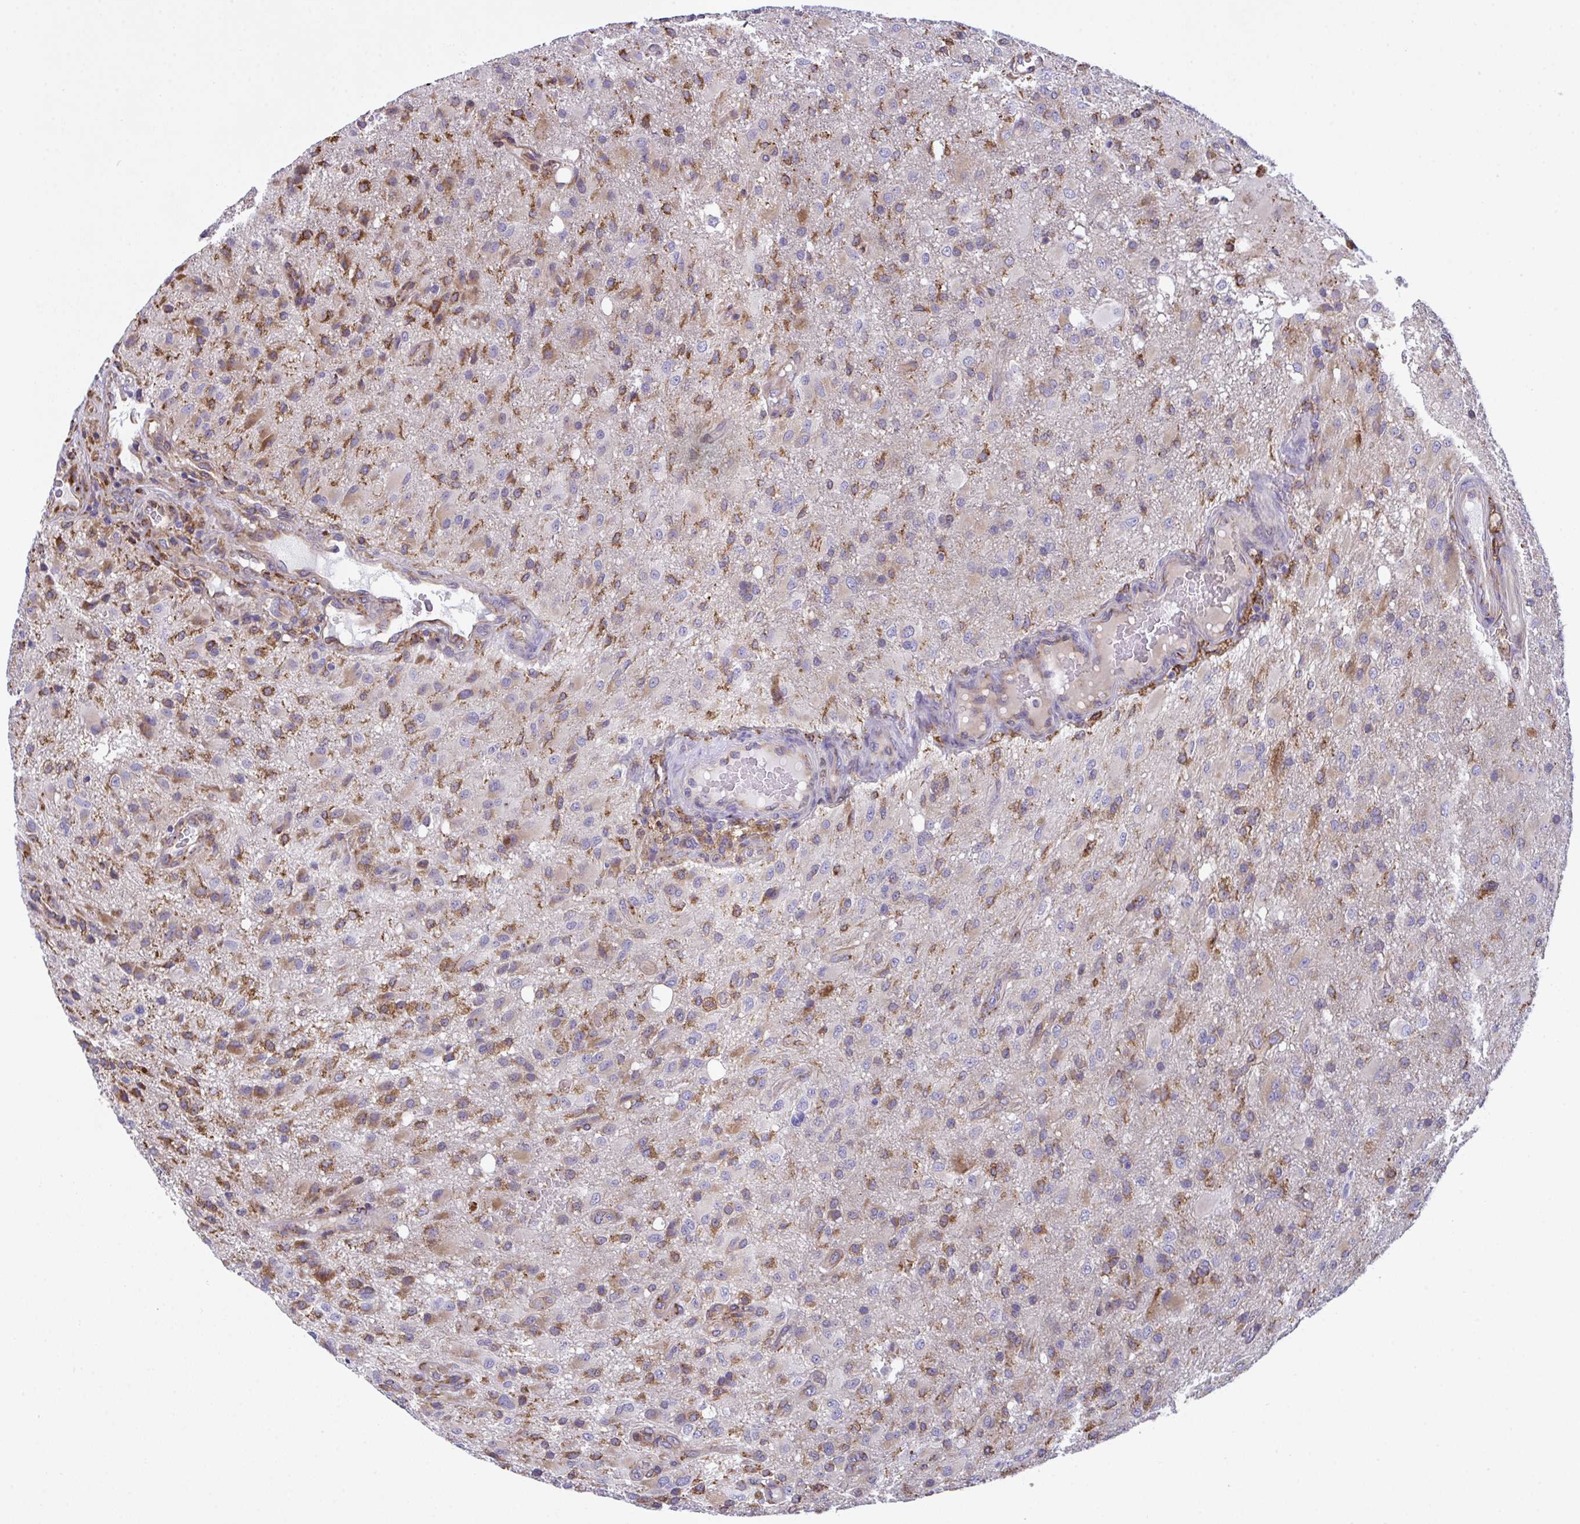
{"staining": {"intensity": "moderate", "quantity": ">75%", "location": "cytoplasmic/membranous"}, "tissue": "glioma", "cell_type": "Tumor cells", "image_type": "cancer", "snomed": [{"axis": "morphology", "description": "Glioma, malignant, High grade"}, {"axis": "topography", "description": "Brain"}], "caption": "An IHC histopathology image of tumor tissue is shown. Protein staining in brown shows moderate cytoplasmic/membranous positivity in malignant glioma (high-grade) within tumor cells. The protein of interest is stained brown, and the nuclei are stained in blue (DAB (3,3'-diaminobenzidine) IHC with brightfield microscopy, high magnification).", "gene": "PEAK3", "patient": {"sex": "male", "age": 53}}